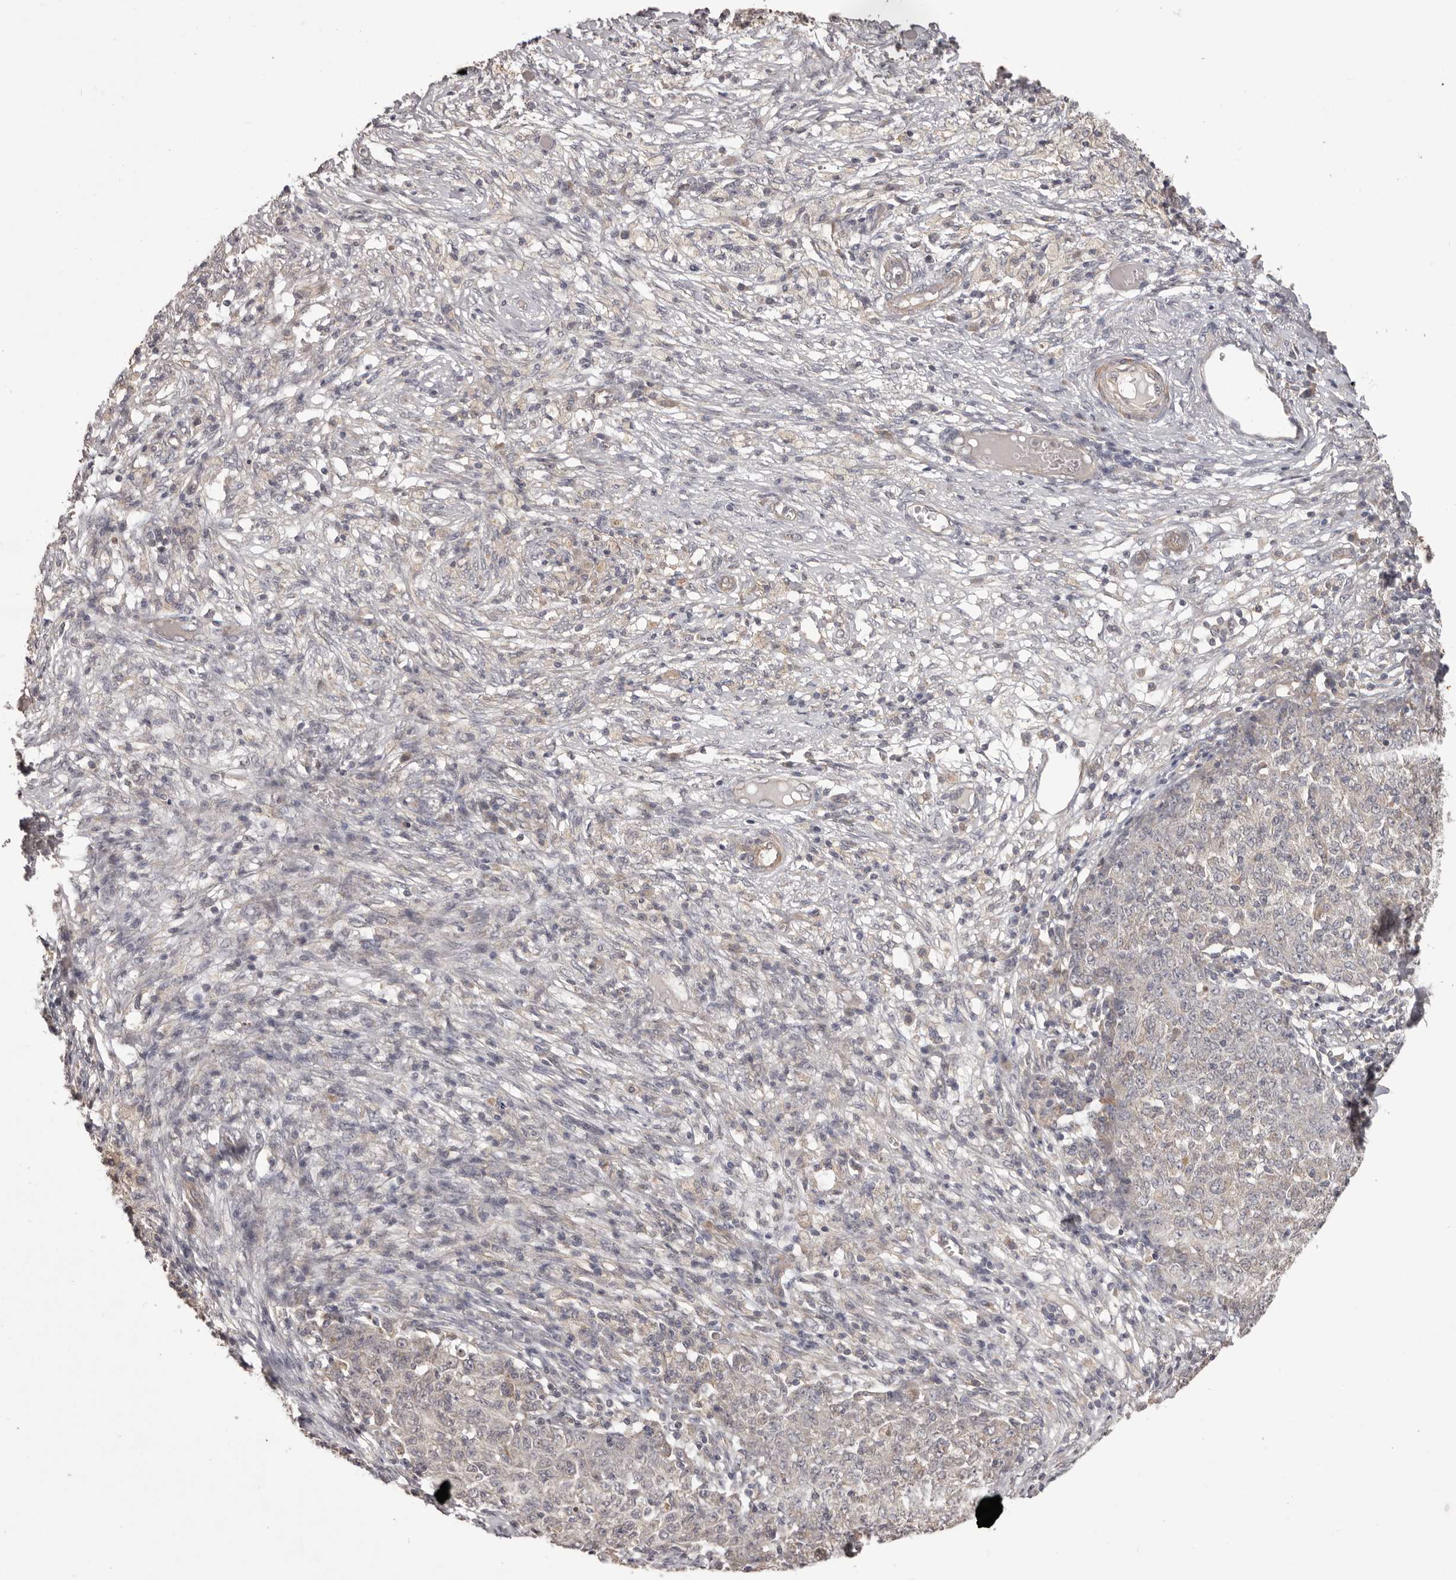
{"staining": {"intensity": "negative", "quantity": "none", "location": "none"}, "tissue": "ovarian cancer", "cell_type": "Tumor cells", "image_type": "cancer", "snomed": [{"axis": "morphology", "description": "Carcinoma, endometroid"}, {"axis": "topography", "description": "Ovary"}], "caption": "This is an IHC histopathology image of ovarian endometroid carcinoma. There is no positivity in tumor cells.", "gene": "HRH1", "patient": {"sex": "female", "age": 42}}